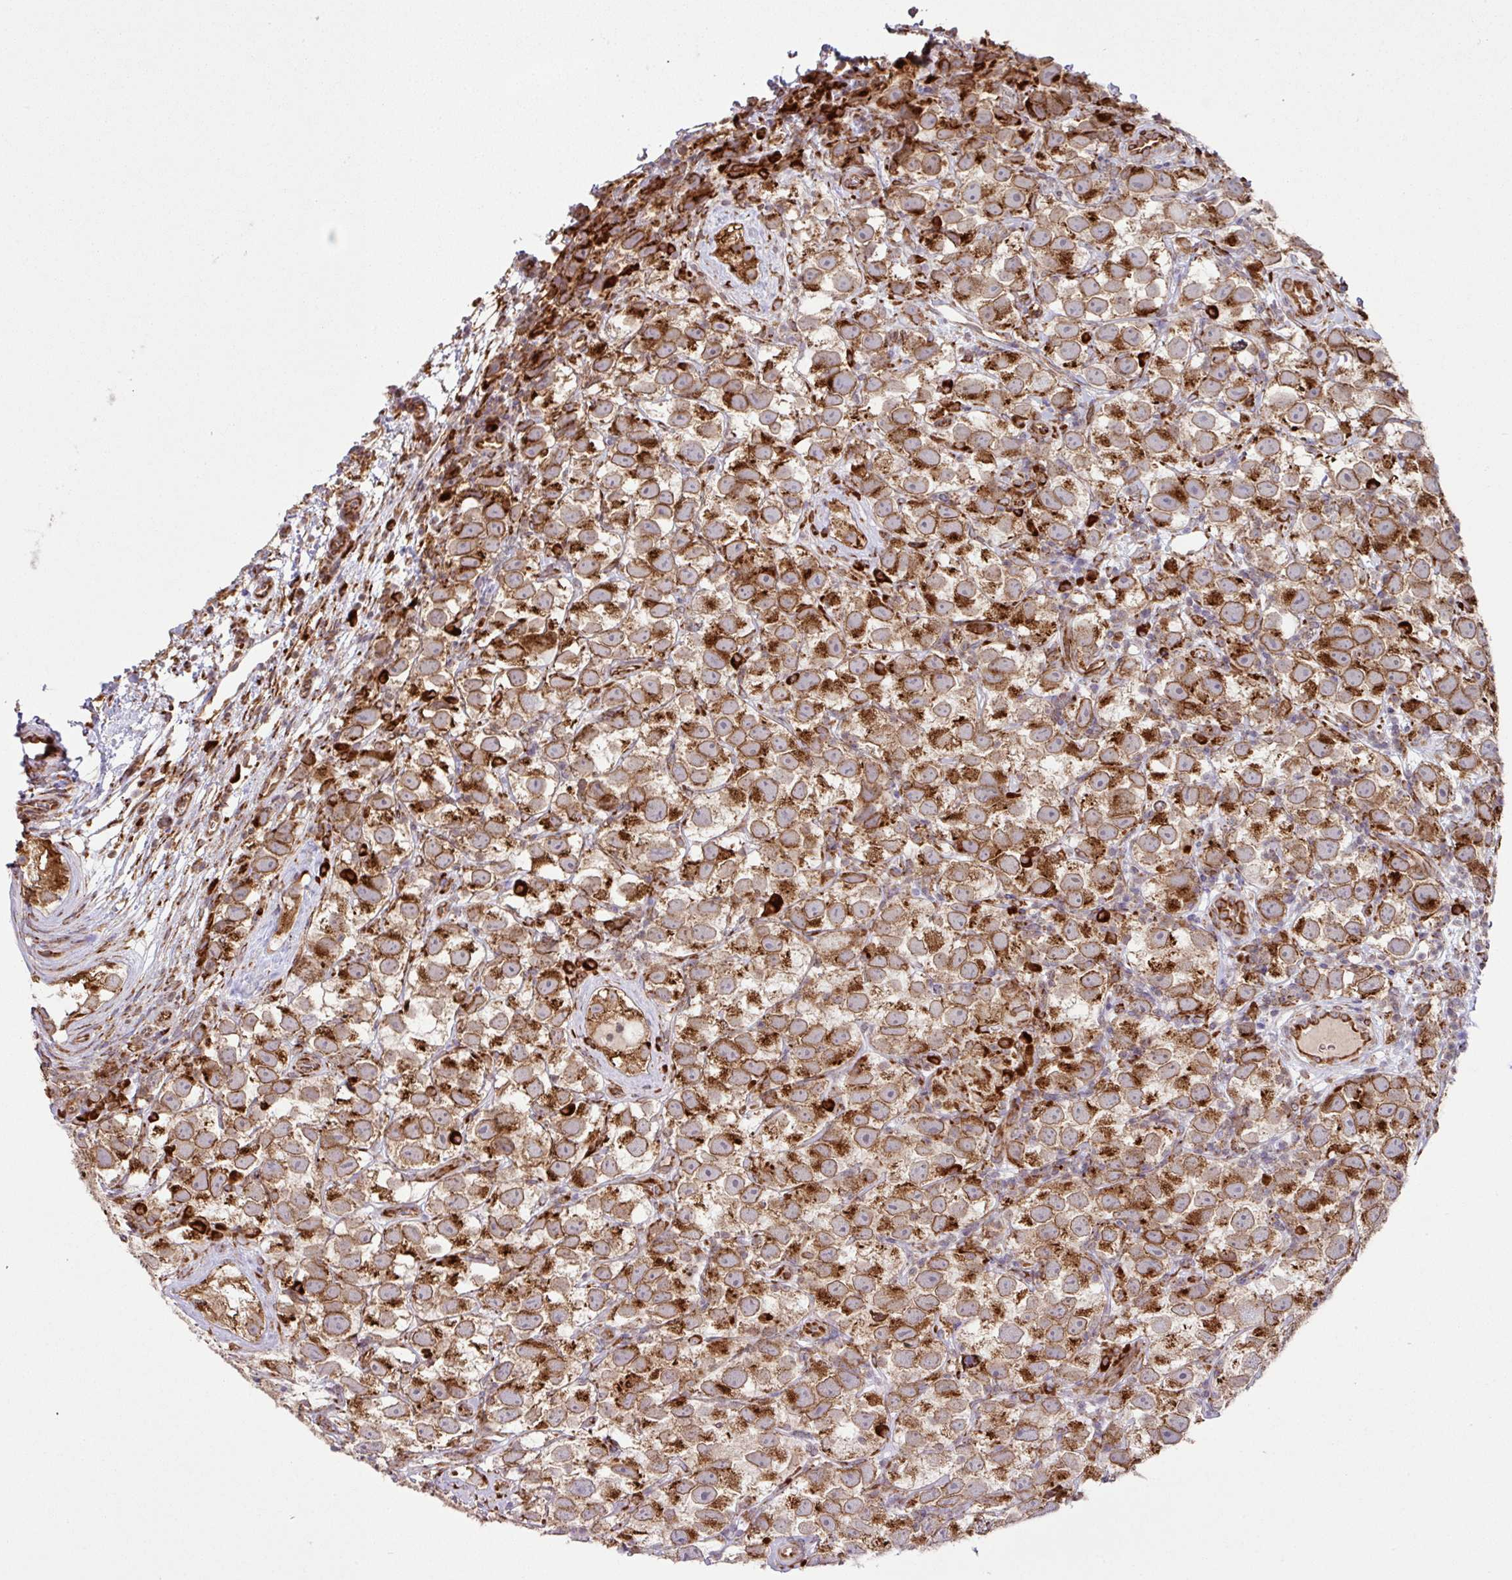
{"staining": {"intensity": "strong", "quantity": ">75%", "location": "cytoplasmic/membranous"}, "tissue": "testis cancer", "cell_type": "Tumor cells", "image_type": "cancer", "snomed": [{"axis": "morphology", "description": "Seminoma, NOS"}, {"axis": "topography", "description": "Testis"}], "caption": "A micrograph of seminoma (testis) stained for a protein demonstrates strong cytoplasmic/membranous brown staining in tumor cells.", "gene": "SLC39A7", "patient": {"sex": "male", "age": 26}}